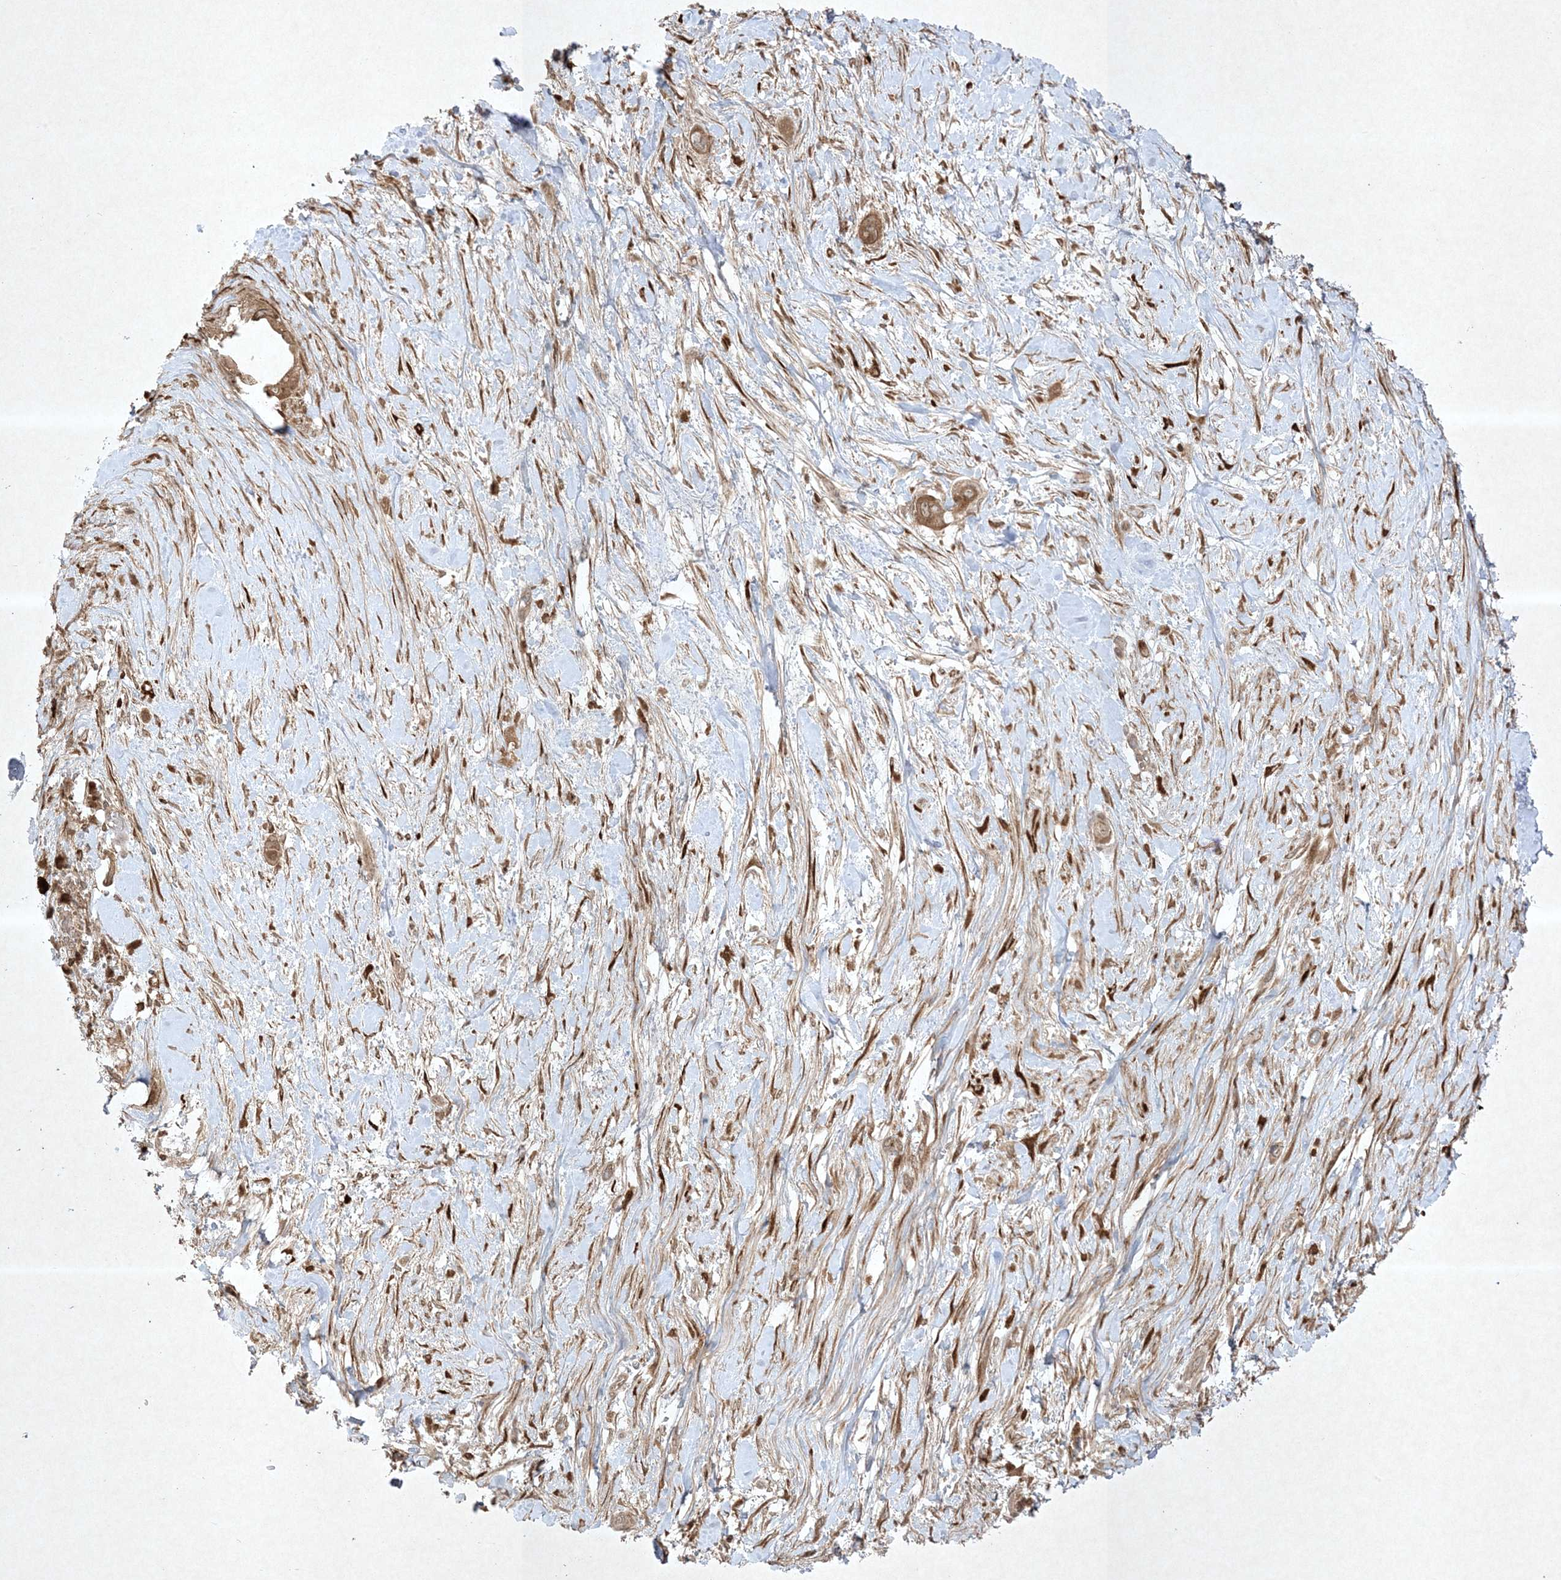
{"staining": {"intensity": "moderate", "quantity": ">75%", "location": "cytoplasmic/membranous"}, "tissue": "pancreatic cancer", "cell_type": "Tumor cells", "image_type": "cancer", "snomed": [{"axis": "morphology", "description": "Adenocarcinoma, NOS"}, {"axis": "topography", "description": "Pancreas"}], "caption": "Moderate cytoplasmic/membranous expression for a protein is identified in approximately >75% of tumor cells of pancreatic cancer using IHC.", "gene": "PTK6", "patient": {"sex": "male", "age": 68}}